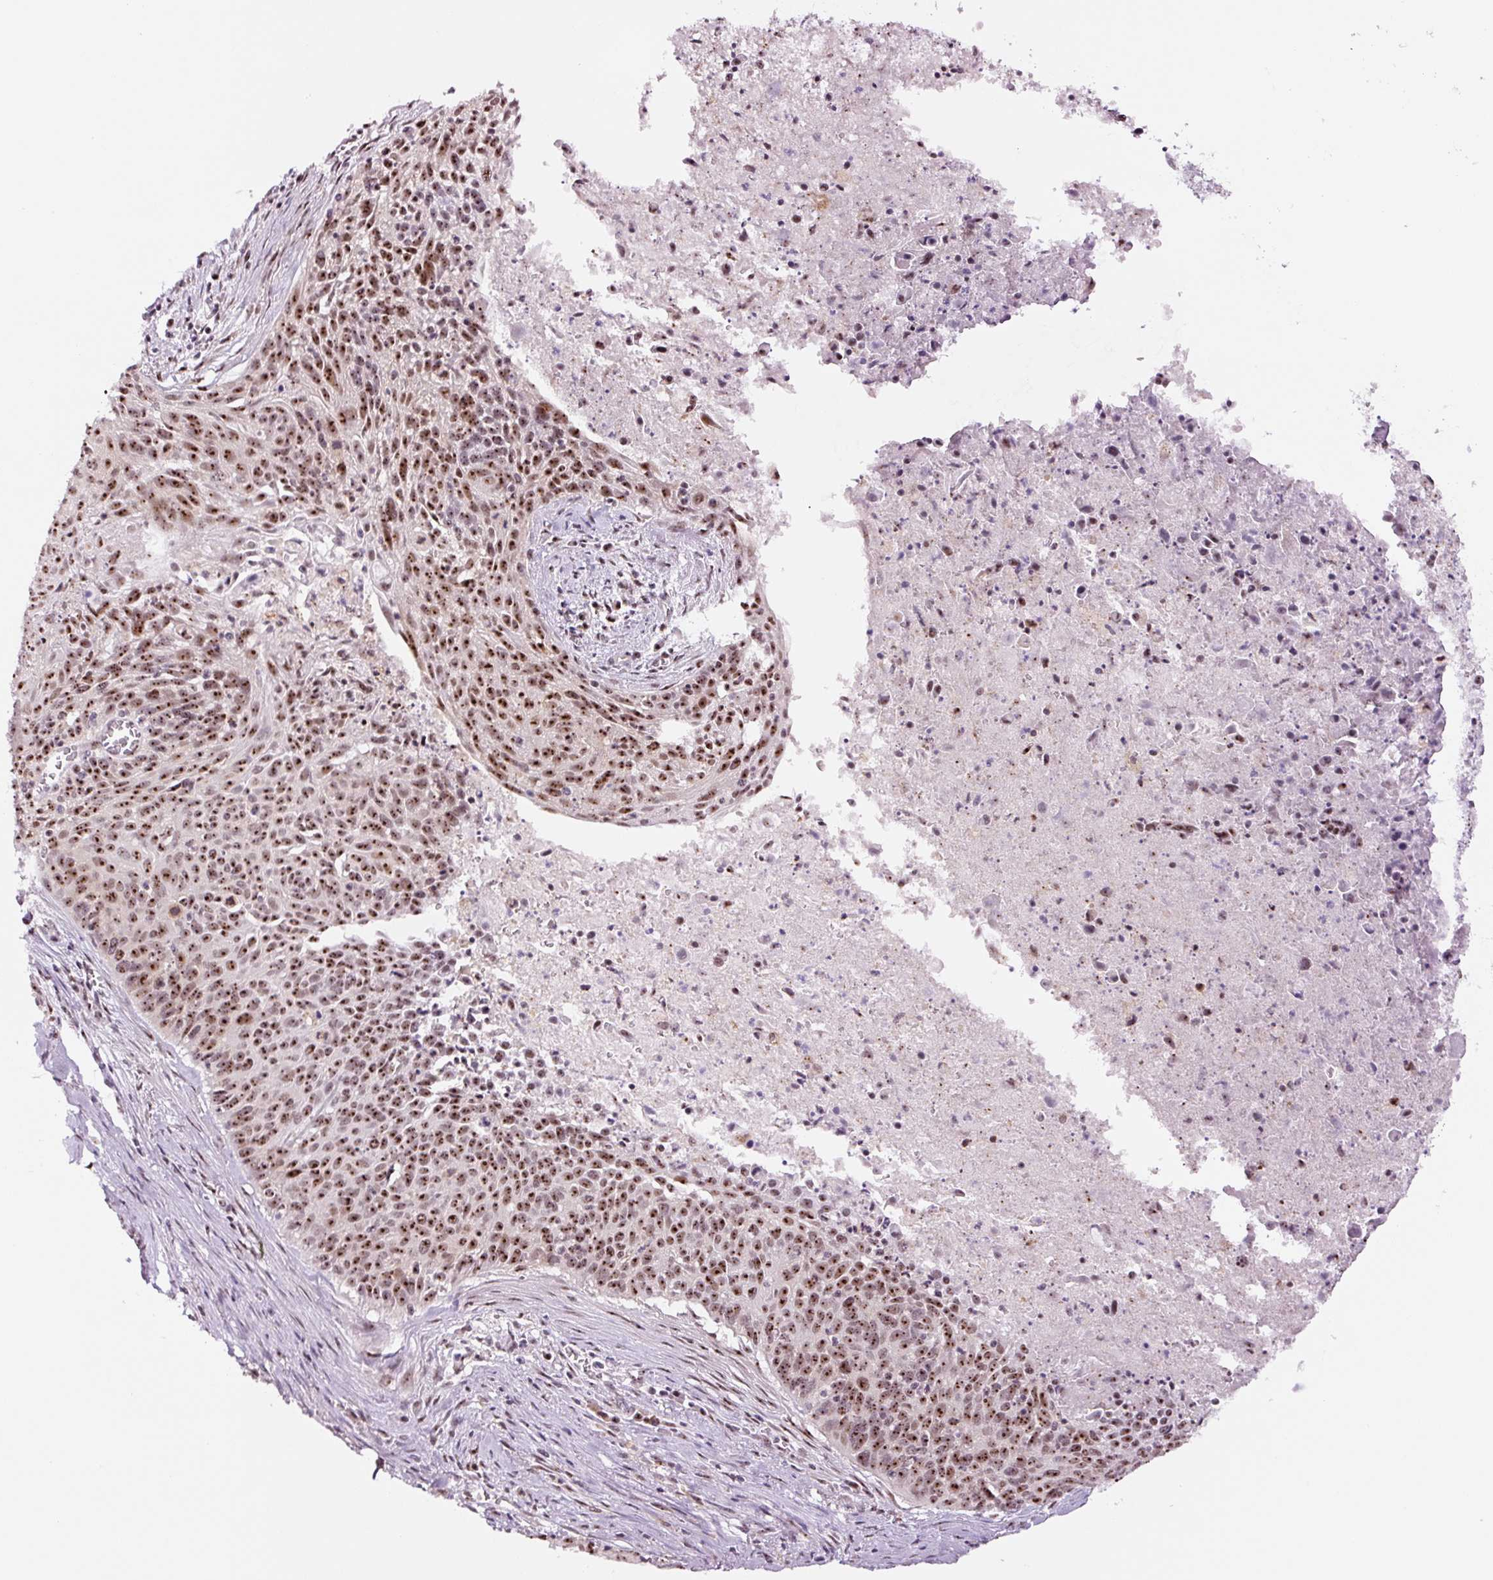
{"staining": {"intensity": "strong", "quantity": ">75%", "location": "nuclear"}, "tissue": "cervical cancer", "cell_type": "Tumor cells", "image_type": "cancer", "snomed": [{"axis": "morphology", "description": "Squamous cell carcinoma, NOS"}, {"axis": "topography", "description": "Cervix"}], "caption": "Brown immunohistochemical staining in cervical squamous cell carcinoma exhibits strong nuclear expression in approximately >75% of tumor cells. (DAB IHC, brown staining for protein, blue staining for nuclei).", "gene": "GNL3", "patient": {"sex": "female", "age": 55}}